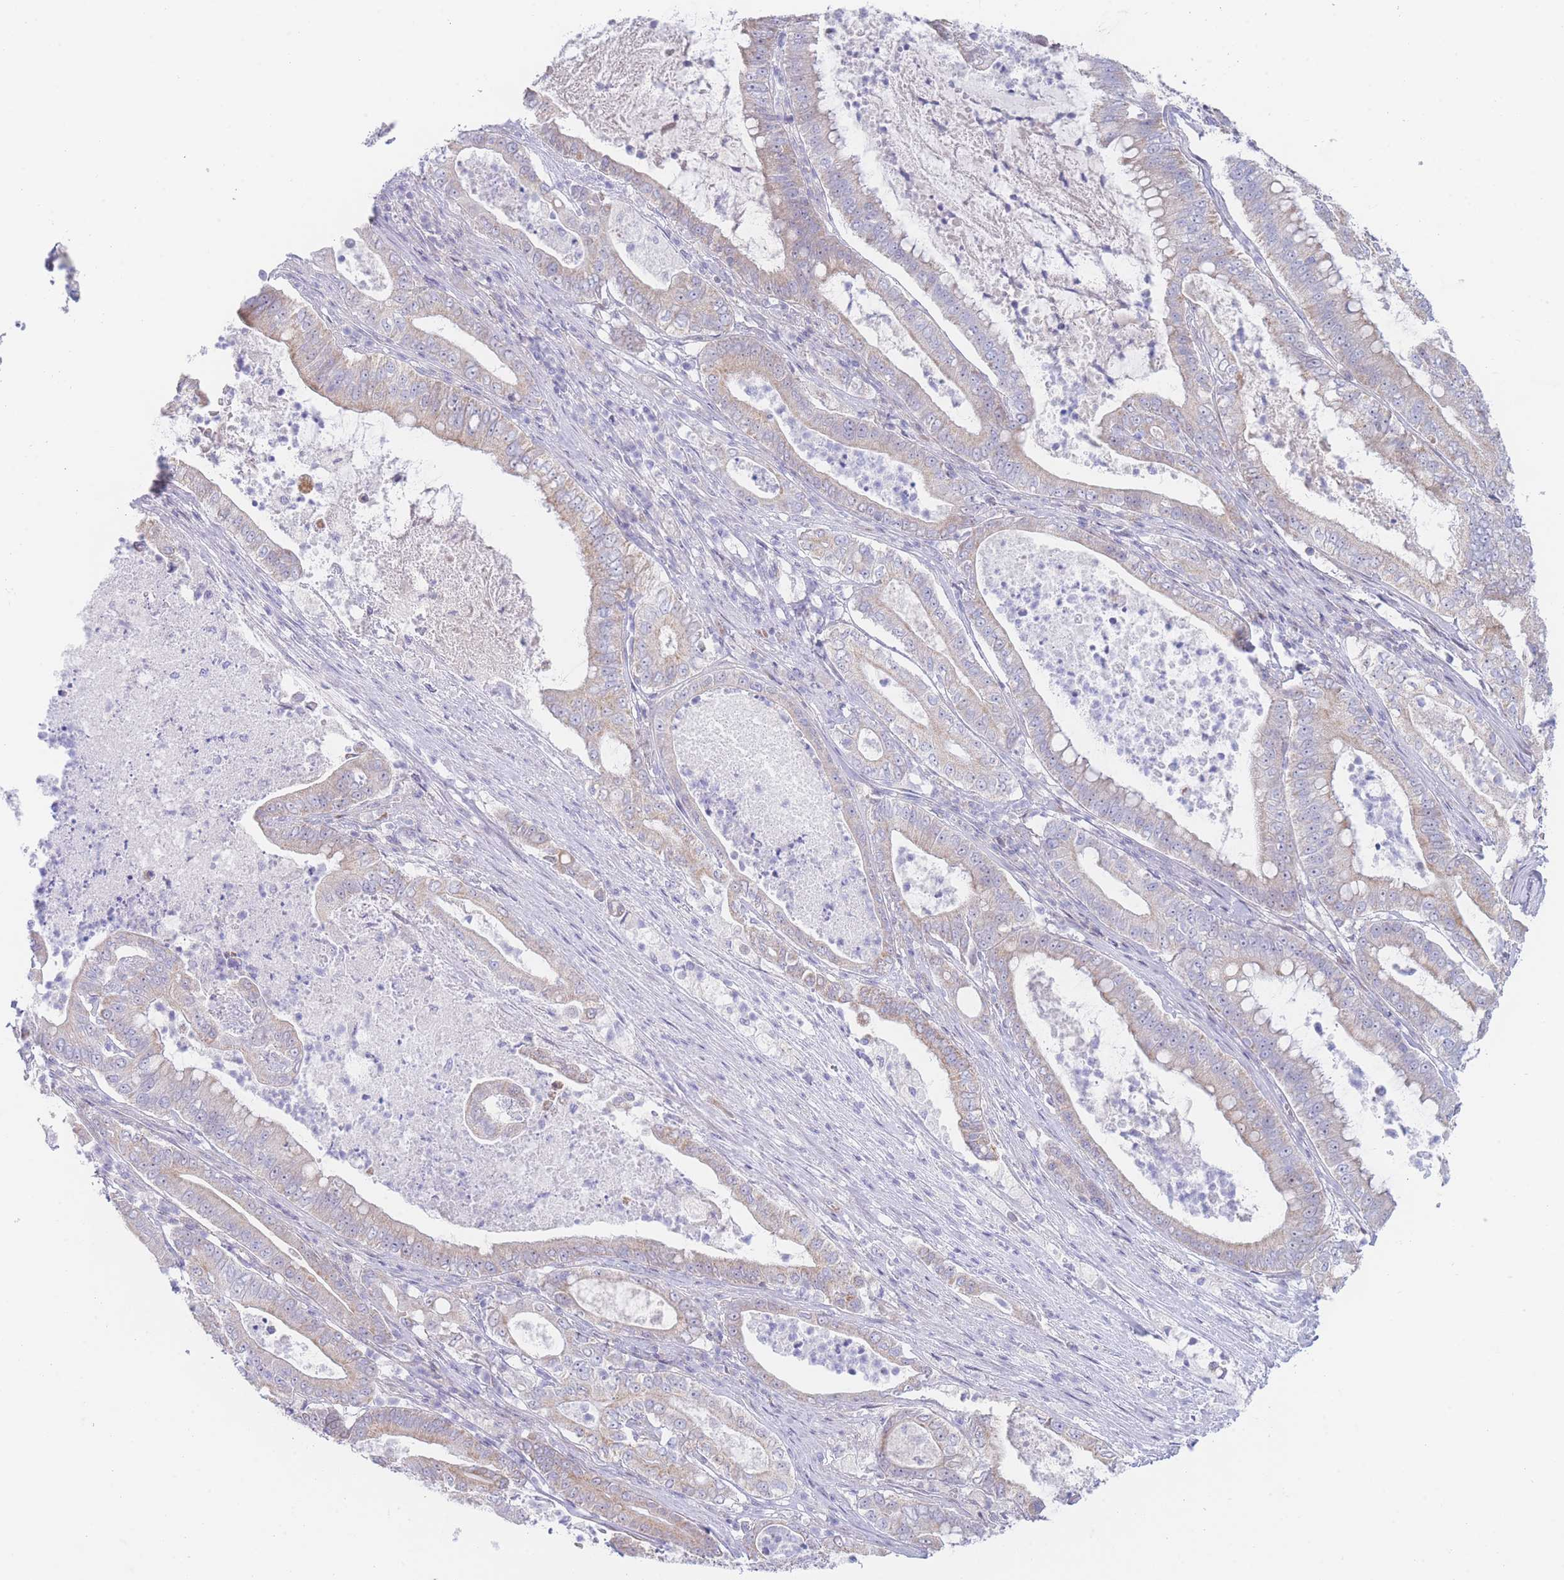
{"staining": {"intensity": "weak", "quantity": "25%-75%", "location": "cytoplasmic/membranous"}, "tissue": "pancreatic cancer", "cell_type": "Tumor cells", "image_type": "cancer", "snomed": [{"axis": "morphology", "description": "Adenocarcinoma, NOS"}, {"axis": "topography", "description": "Pancreas"}], "caption": "This micrograph demonstrates IHC staining of human pancreatic cancer, with low weak cytoplasmic/membranous staining in approximately 25%-75% of tumor cells.", "gene": "GPAM", "patient": {"sex": "male", "age": 71}}